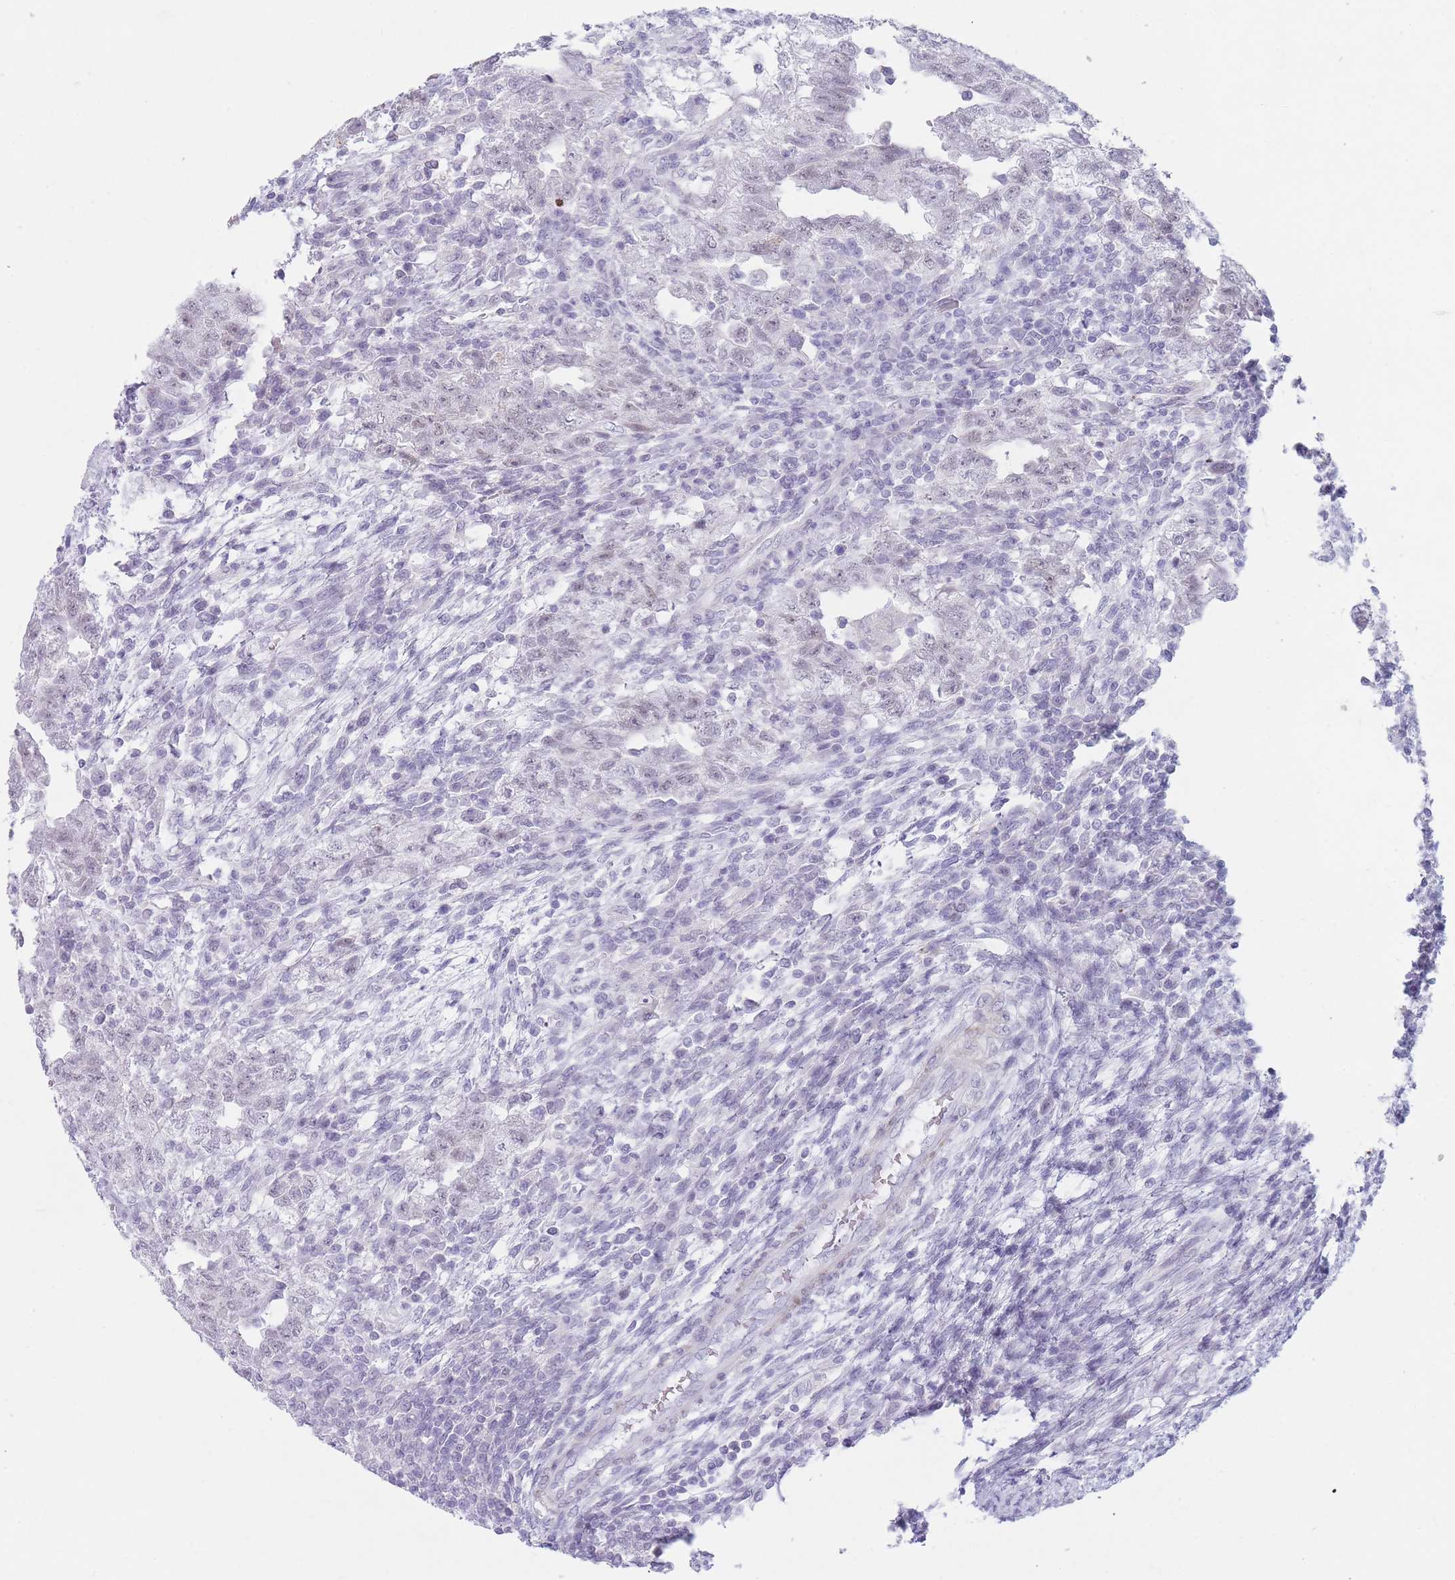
{"staining": {"intensity": "negative", "quantity": "none", "location": "none"}, "tissue": "testis cancer", "cell_type": "Tumor cells", "image_type": "cancer", "snomed": [{"axis": "morphology", "description": "Carcinoma, Embryonal, NOS"}, {"axis": "topography", "description": "Testis"}], "caption": "Tumor cells show no significant expression in testis cancer.", "gene": "IFNA6", "patient": {"sex": "male", "age": 26}}